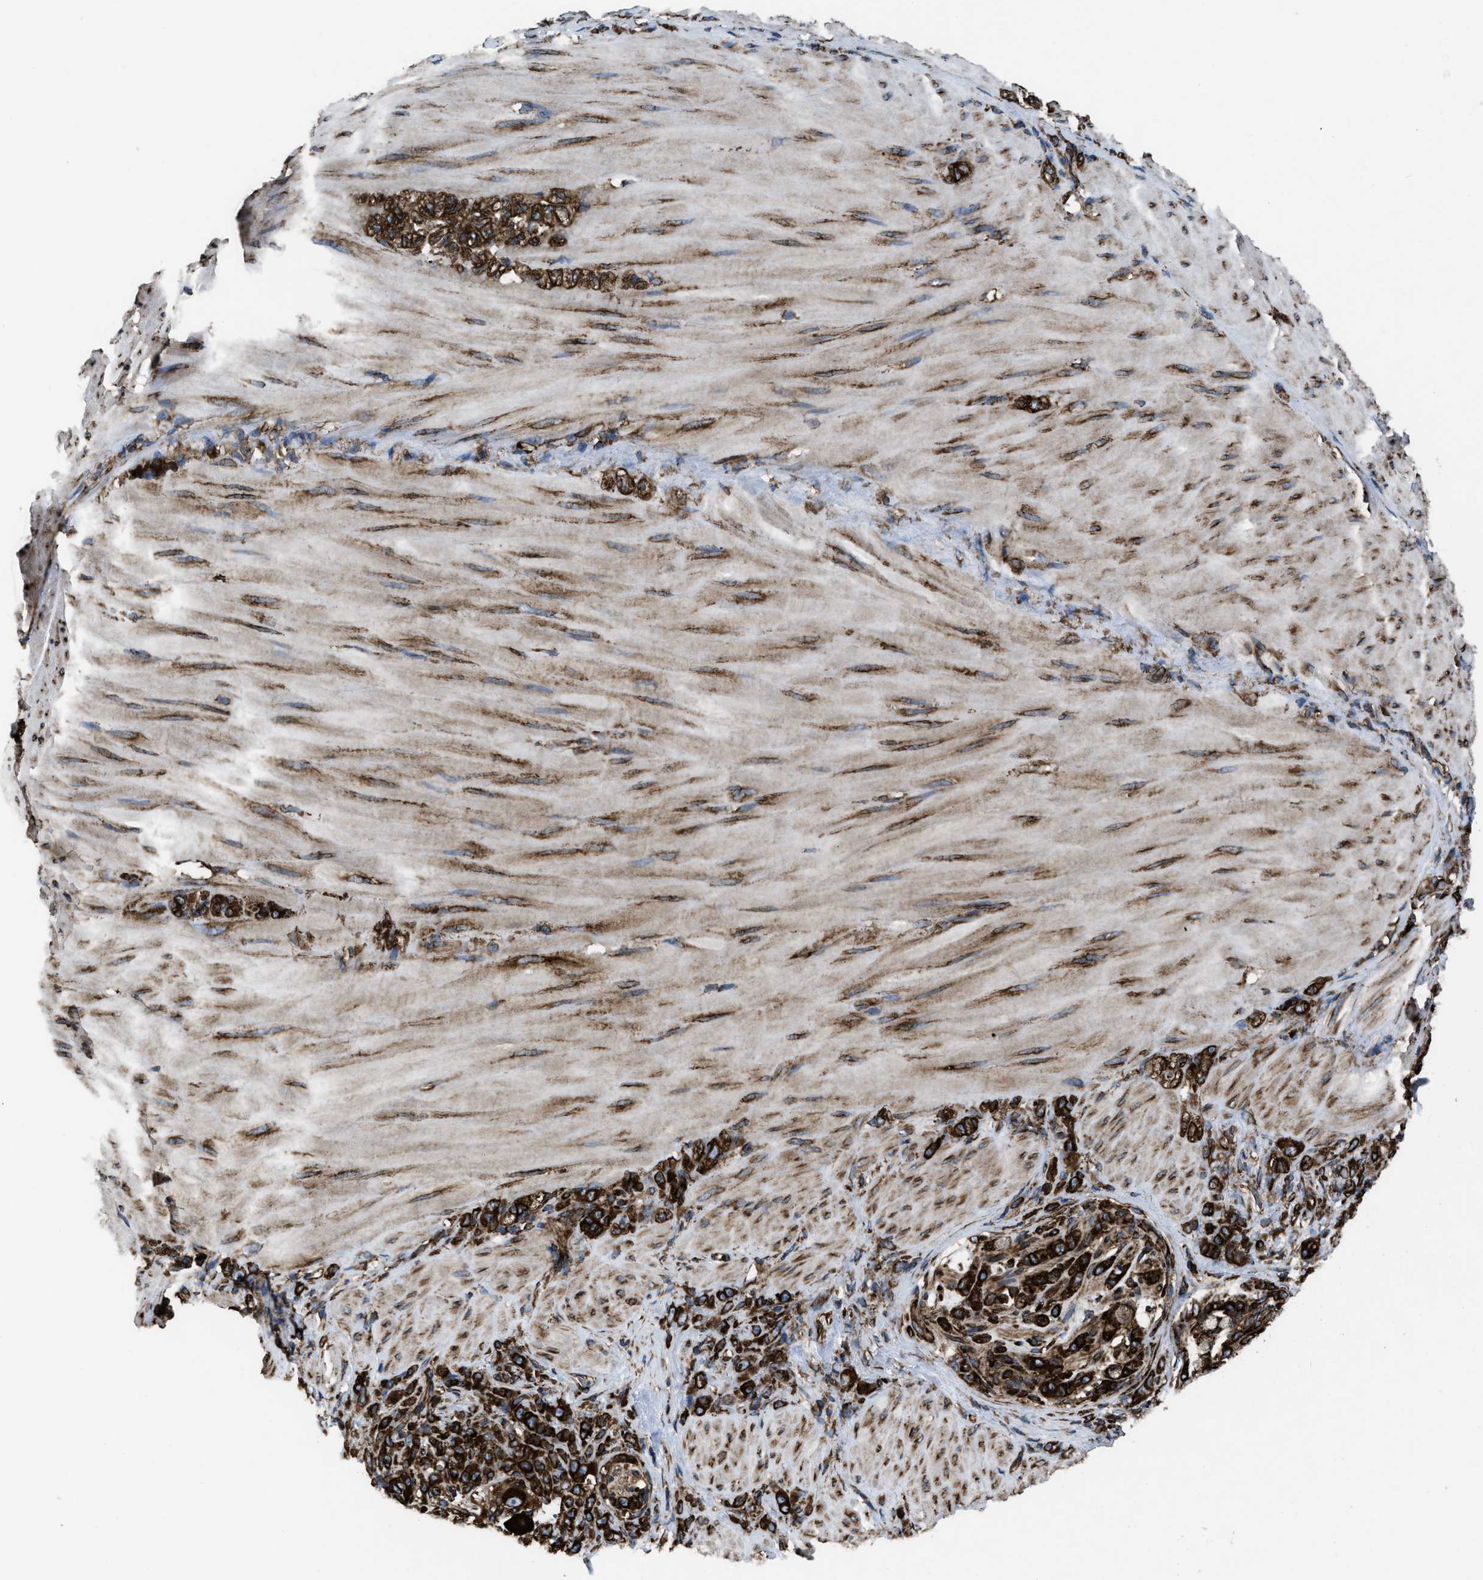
{"staining": {"intensity": "strong", "quantity": ">75%", "location": "cytoplasmic/membranous"}, "tissue": "stomach cancer", "cell_type": "Tumor cells", "image_type": "cancer", "snomed": [{"axis": "morphology", "description": "Normal tissue, NOS"}, {"axis": "morphology", "description": "Adenocarcinoma, NOS"}, {"axis": "topography", "description": "Stomach"}], "caption": "Protein staining demonstrates strong cytoplasmic/membranous expression in about >75% of tumor cells in stomach cancer.", "gene": "CAPRIN1", "patient": {"sex": "male", "age": 82}}